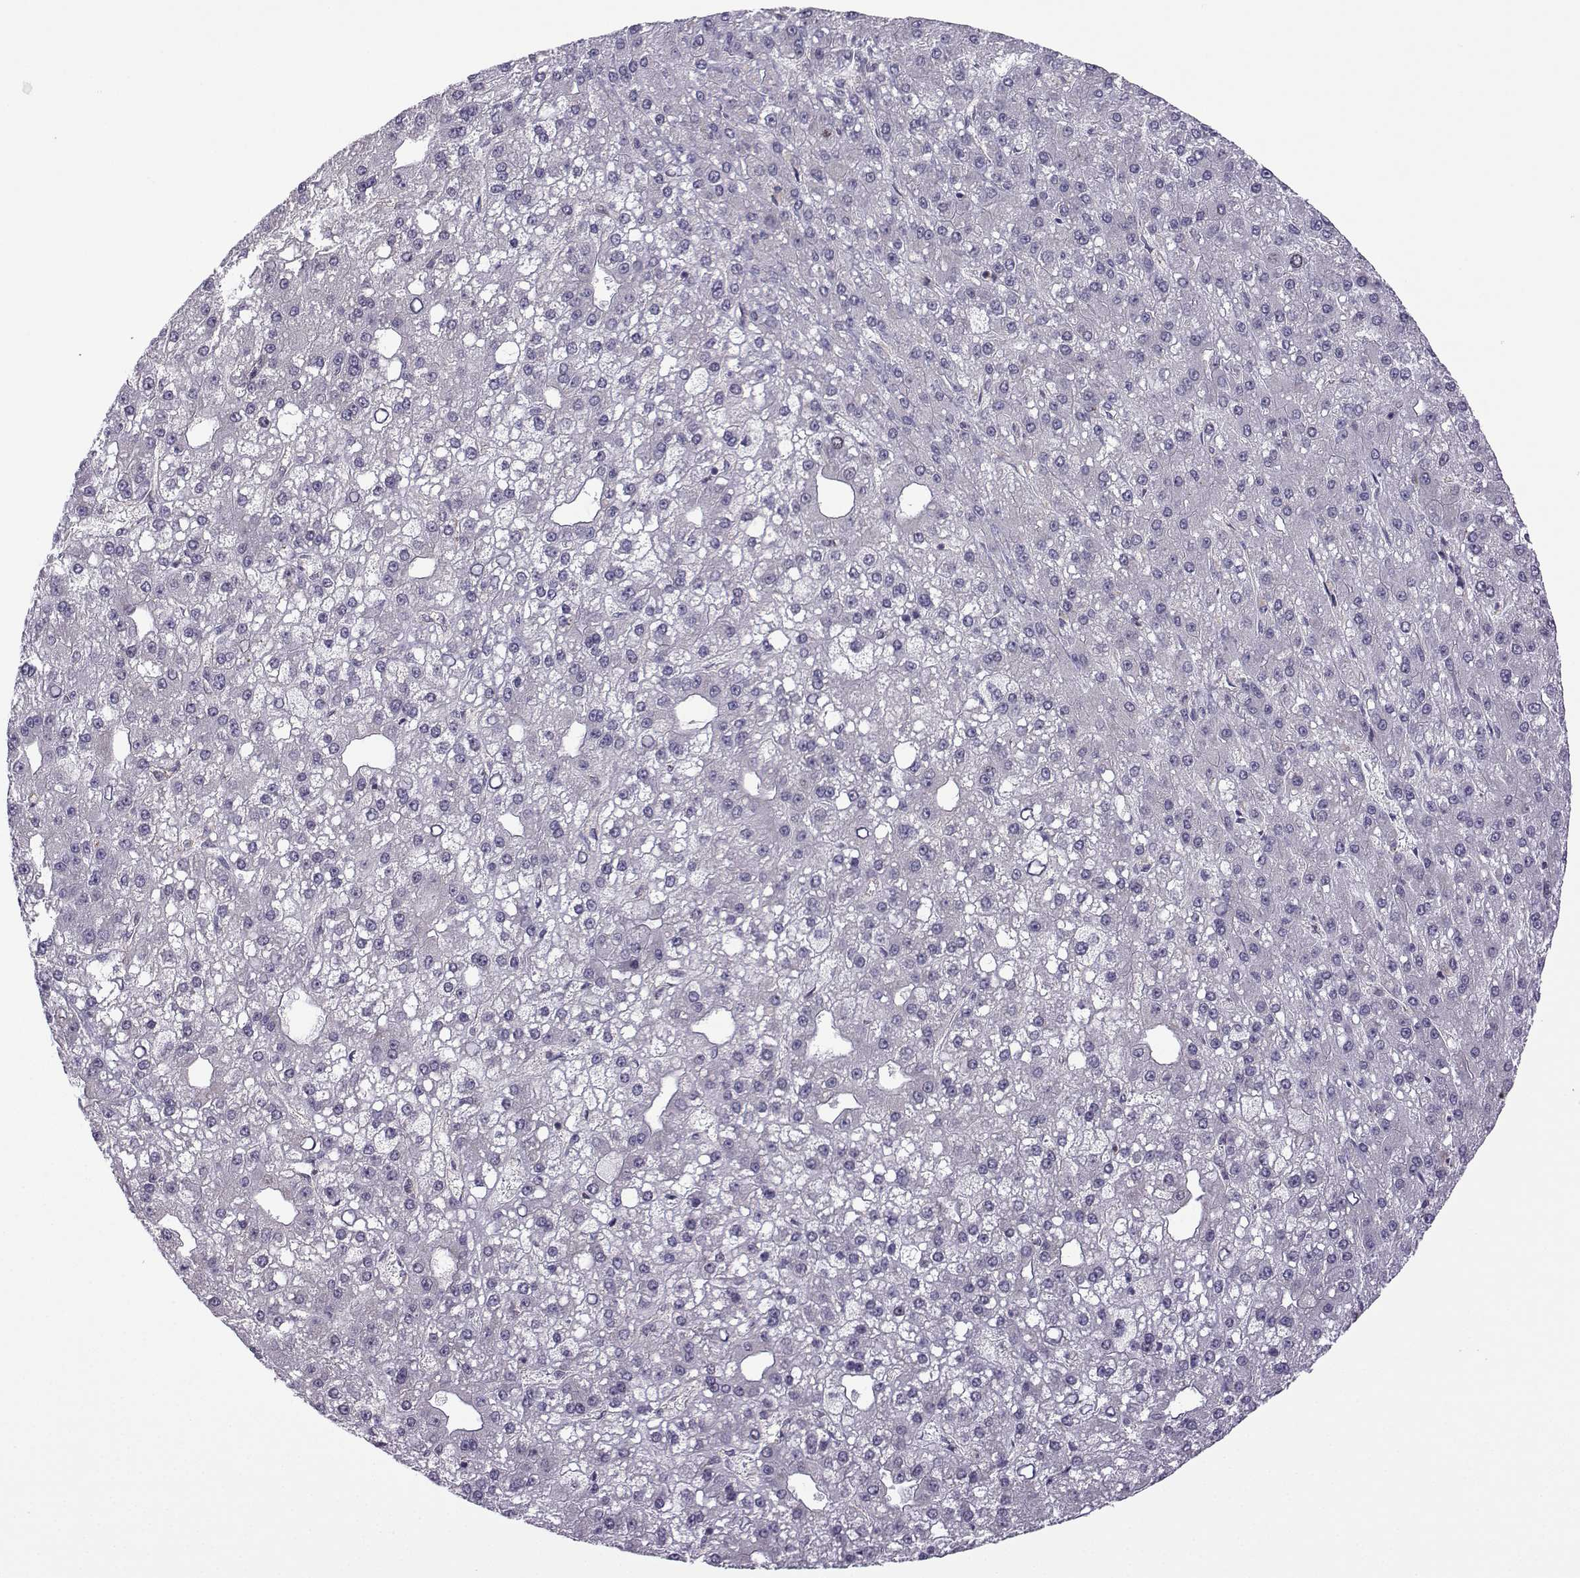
{"staining": {"intensity": "negative", "quantity": "none", "location": "none"}, "tissue": "liver cancer", "cell_type": "Tumor cells", "image_type": "cancer", "snomed": [{"axis": "morphology", "description": "Carcinoma, Hepatocellular, NOS"}, {"axis": "topography", "description": "Liver"}], "caption": "Immunohistochemistry of liver hepatocellular carcinoma displays no expression in tumor cells.", "gene": "INCENP", "patient": {"sex": "male", "age": 67}}